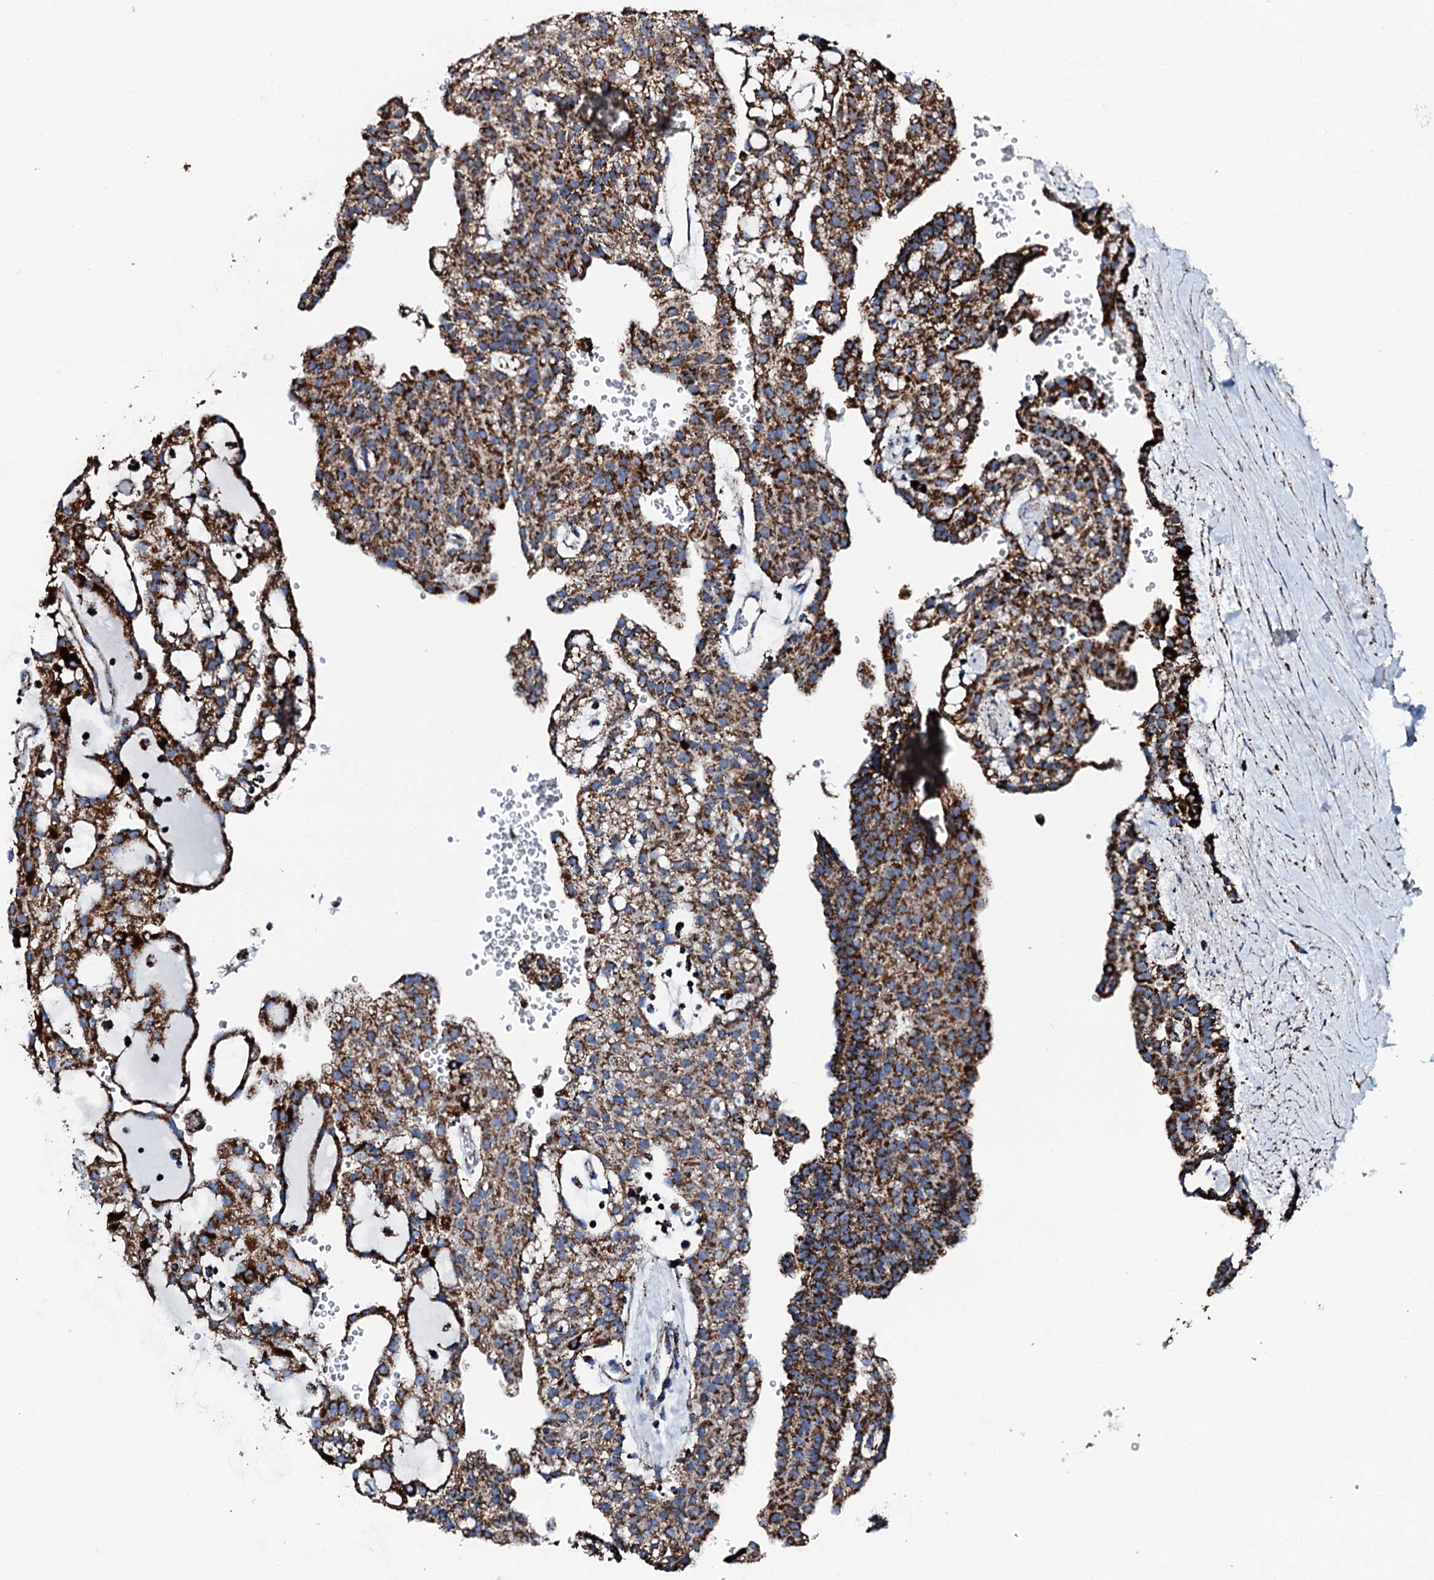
{"staining": {"intensity": "strong", "quantity": ">75%", "location": "cytoplasmic/membranous"}, "tissue": "renal cancer", "cell_type": "Tumor cells", "image_type": "cancer", "snomed": [{"axis": "morphology", "description": "Adenocarcinoma, NOS"}, {"axis": "topography", "description": "Kidney"}], "caption": "DAB immunohistochemical staining of human renal cancer reveals strong cytoplasmic/membranous protein expression in approximately >75% of tumor cells. (Stains: DAB in brown, nuclei in blue, Microscopy: brightfield microscopy at high magnification).", "gene": "HADH", "patient": {"sex": "male", "age": 63}}